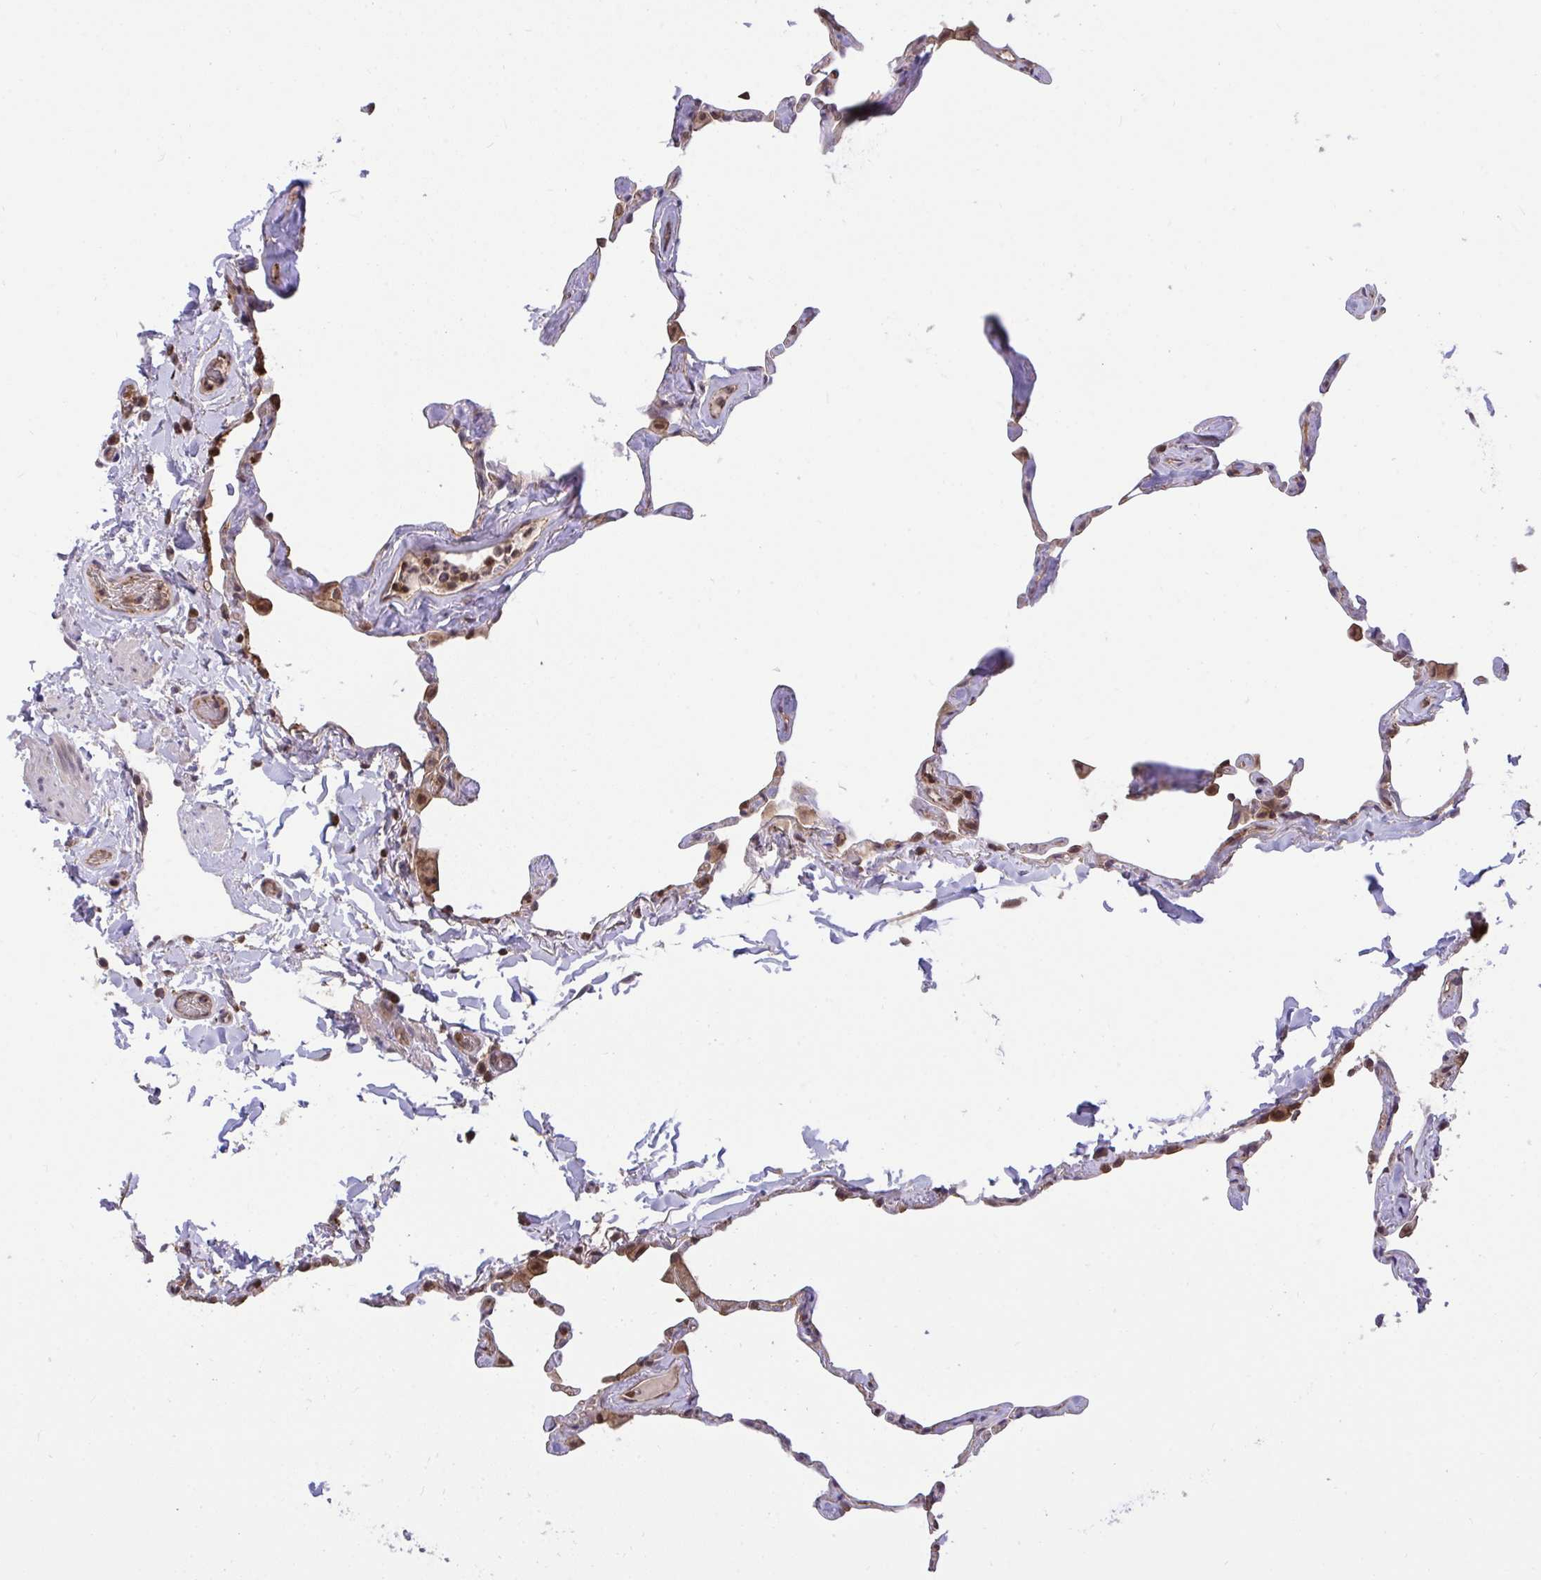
{"staining": {"intensity": "weak", "quantity": "<25%", "location": "cytoplasmic/membranous"}, "tissue": "lung", "cell_type": "Alveolar cells", "image_type": "normal", "snomed": [{"axis": "morphology", "description": "Normal tissue, NOS"}, {"axis": "topography", "description": "Lung"}], "caption": "DAB (3,3'-diaminobenzidine) immunohistochemical staining of benign human lung demonstrates no significant staining in alveolar cells.", "gene": "PPP1CA", "patient": {"sex": "male", "age": 65}}